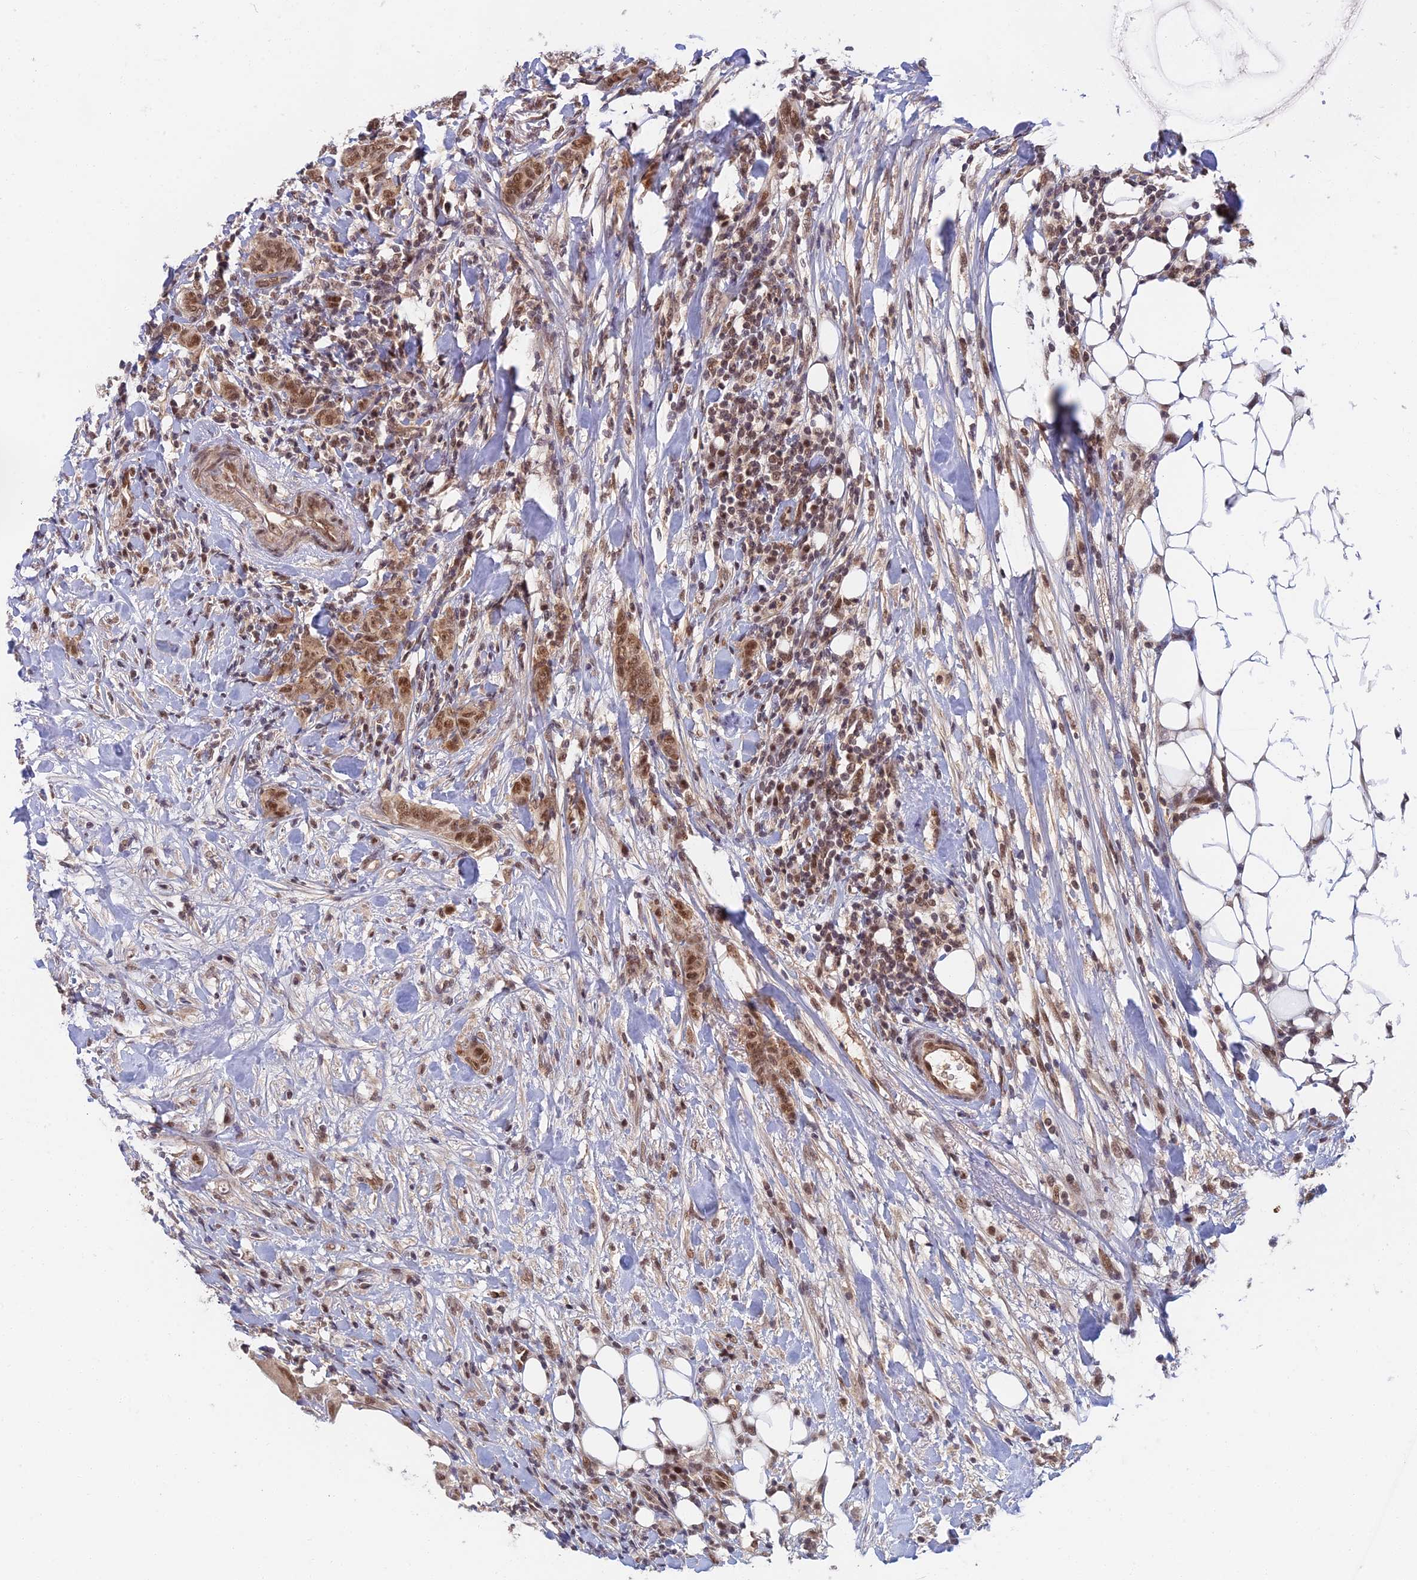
{"staining": {"intensity": "strong", "quantity": ">75%", "location": "nuclear"}, "tissue": "breast cancer", "cell_type": "Tumor cells", "image_type": "cancer", "snomed": [{"axis": "morphology", "description": "Duct carcinoma"}, {"axis": "topography", "description": "Breast"}], "caption": "Immunohistochemical staining of breast cancer (intraductal carcinoma) shows strong nuclear protein staining in approximately >75% of tumor cells. (Stains: DAB in brown, nuclei in blue, Microscopy: brightfield microscopy at high magnification).", "gene": "TCEA2", "patient": {"sex": "female", "age": 40}}